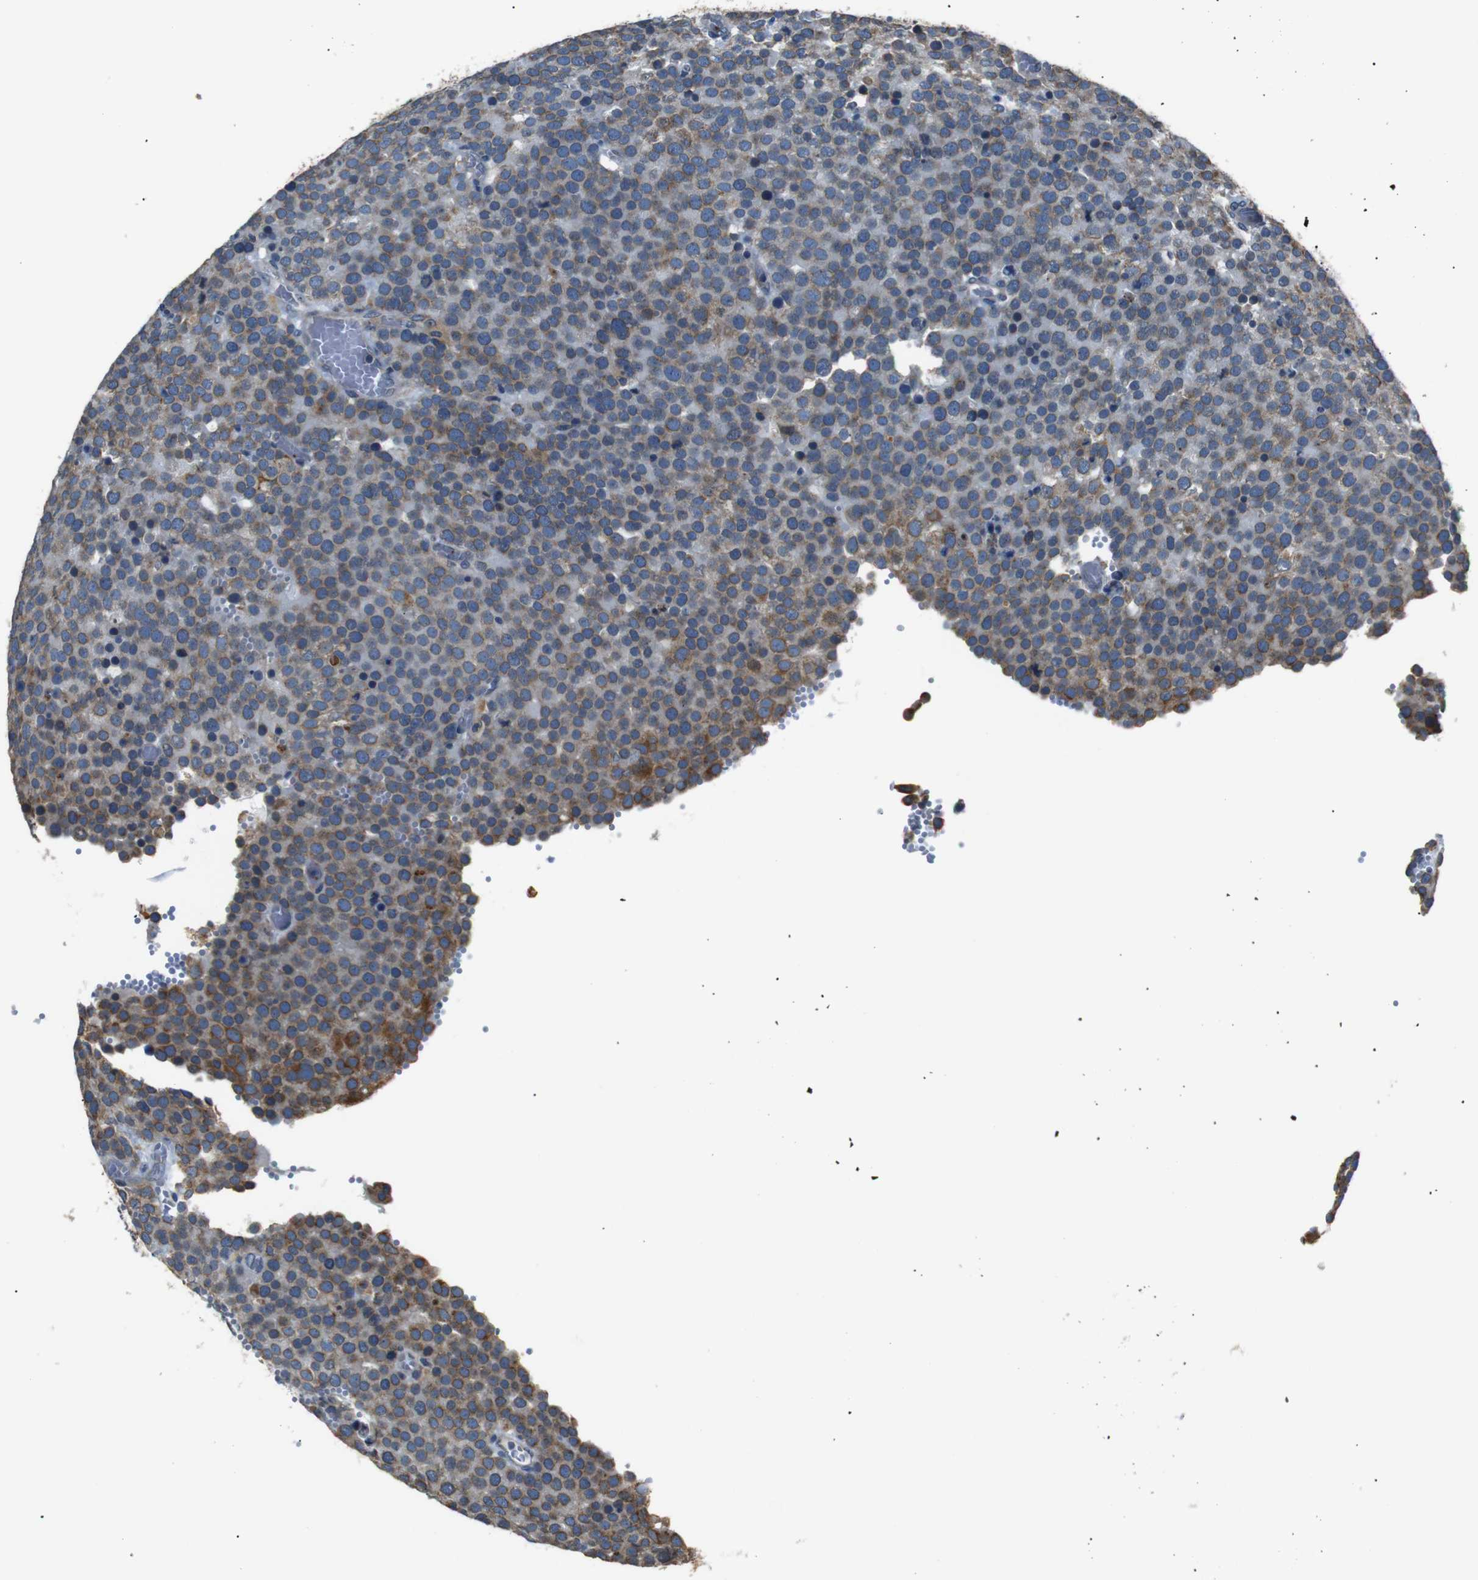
{"staining": {"intensity": "moderate", "quantity": "<25%", "location": "cytoplasmic/membranous"}, "tissue": "testis cancer", "cell_type": "Tumor cells", "image_type": "cancer", "snomed": [{"axis": "morphology", "description": "Normal tissue, NOS"}, {"axis": "morphology", "description": "Seminoma, NOS"}, {"axis": "topography", "description": "Testis"}], "caption": "High-power microscopy captured an IHC micrograph of testis cancer, revealing moderate cytoplasmic/membranous positivity in approximately <25% of tumor cells.", "gene": "TMED2", "patient": {"sex": "male", "age": 71}}